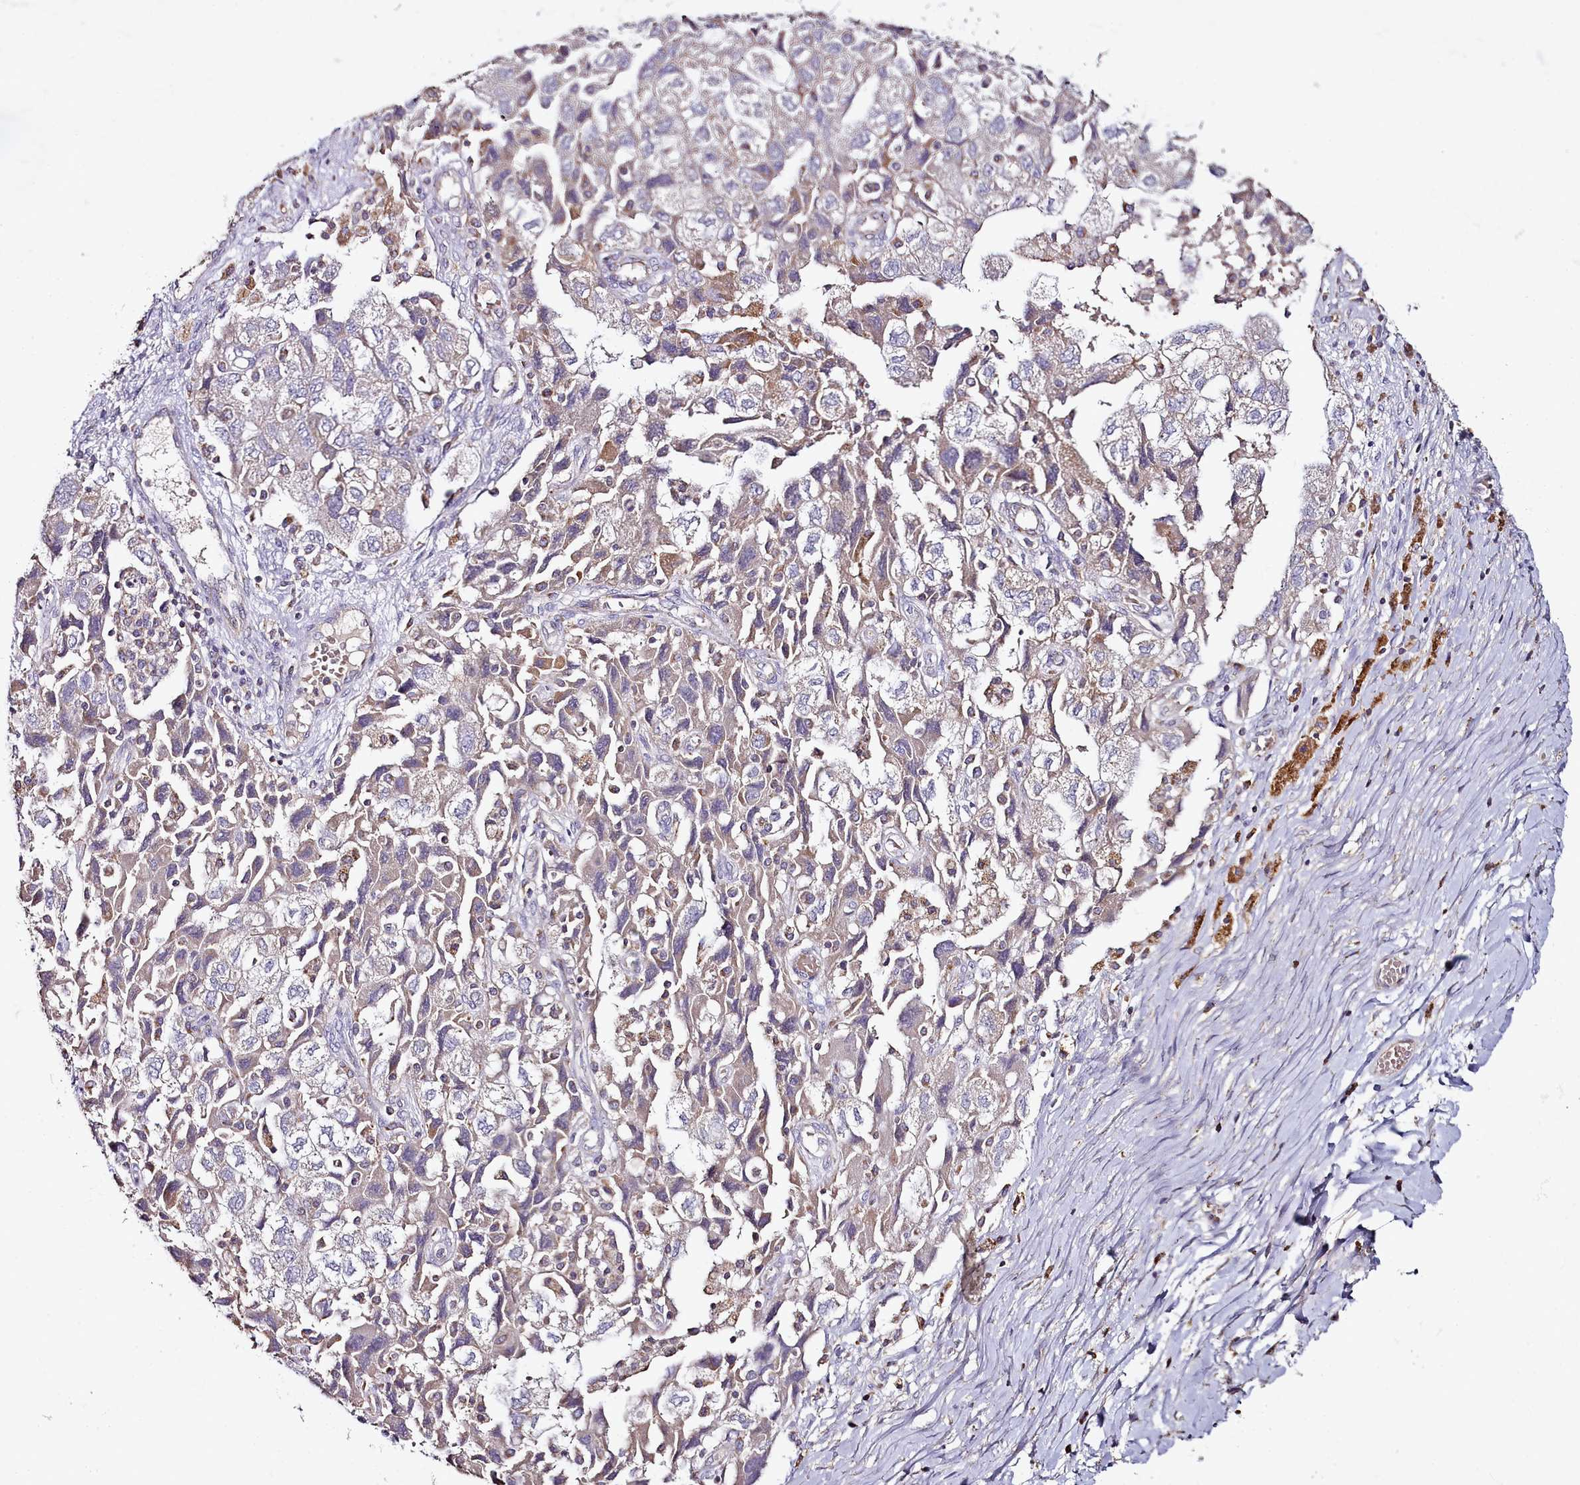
{"staining": {"intensity": "weak", "quantity": "25%-75%", "location": "cytoplasmic/membranous"}, "tissue": "ovarian cancer", "cell_type": "Tumor cells", "image_type": "cancer", "snomed": [{"axis": "morphology", "description": "Carcinoma, NOS"}, {"axis": "morphology", "description": "Cystadenocarcinoma, serous, NOS"}, {"axis": "topography", "description": "Ovary"}], "caption": "Ovarian carcinoma tissue displays weak cytoplasmic/membranous staining in approximately 25%-75% of tumor cells", "gene": "ACSS1", "patient": {"sex": "female", "age": 69}}